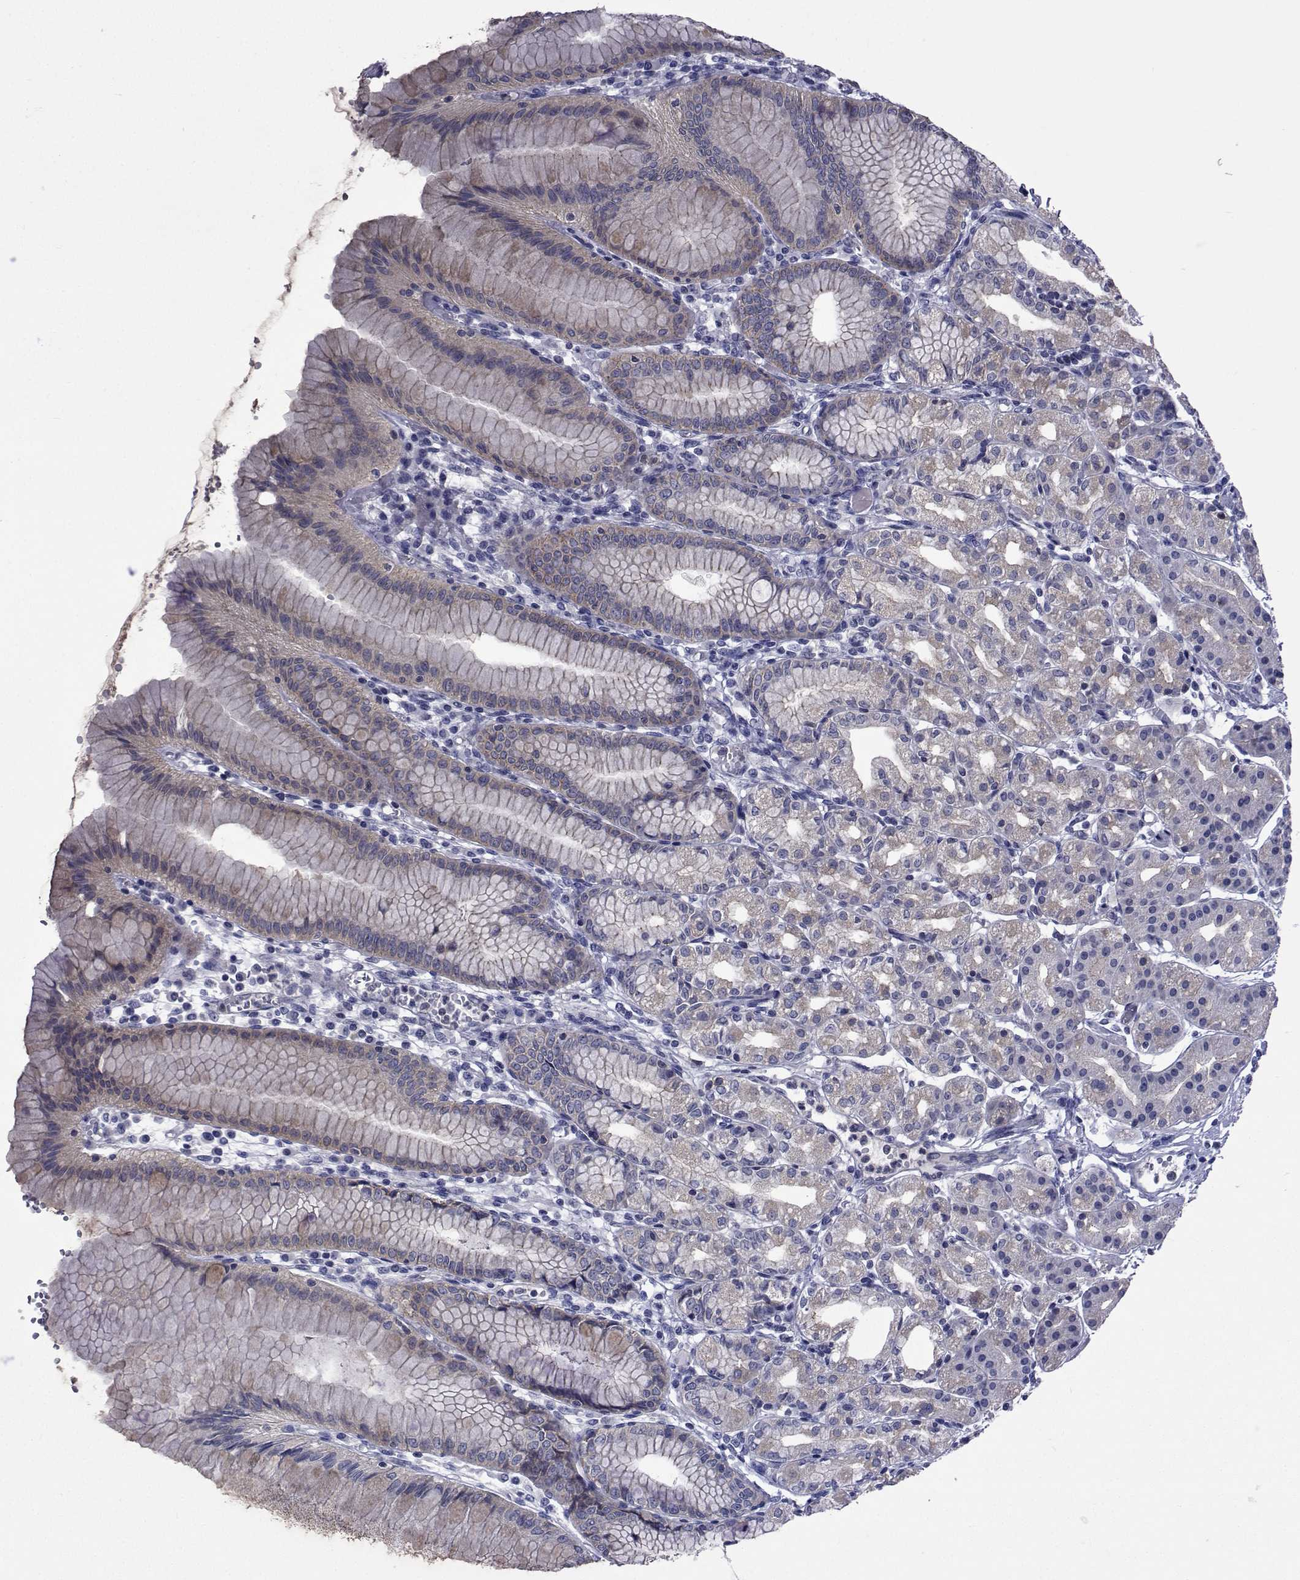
{"staining": {"intensity": "moderate", "quantity": ">75%", "location": "cytoplasmic/membranous"}, "tissue": "stomach", "cell_type": "Glandular cells", "image_type": "normal", "snomed": [{"axis": "morphology", "description": "Normal tissue, NOS"}, {"axis": "topography", "description": "Skeletal muscle"}, {"axis": "topography", "description": "Stomach"}], "caption": "Immunohistochemical staining of benign stomach exhibits medium levels of moderate cytoplasmic/membranous staining in approximately >75% of glandular cells.", "gene": "SLC30A10", "patient": {"sex": "female", "age": 57}}